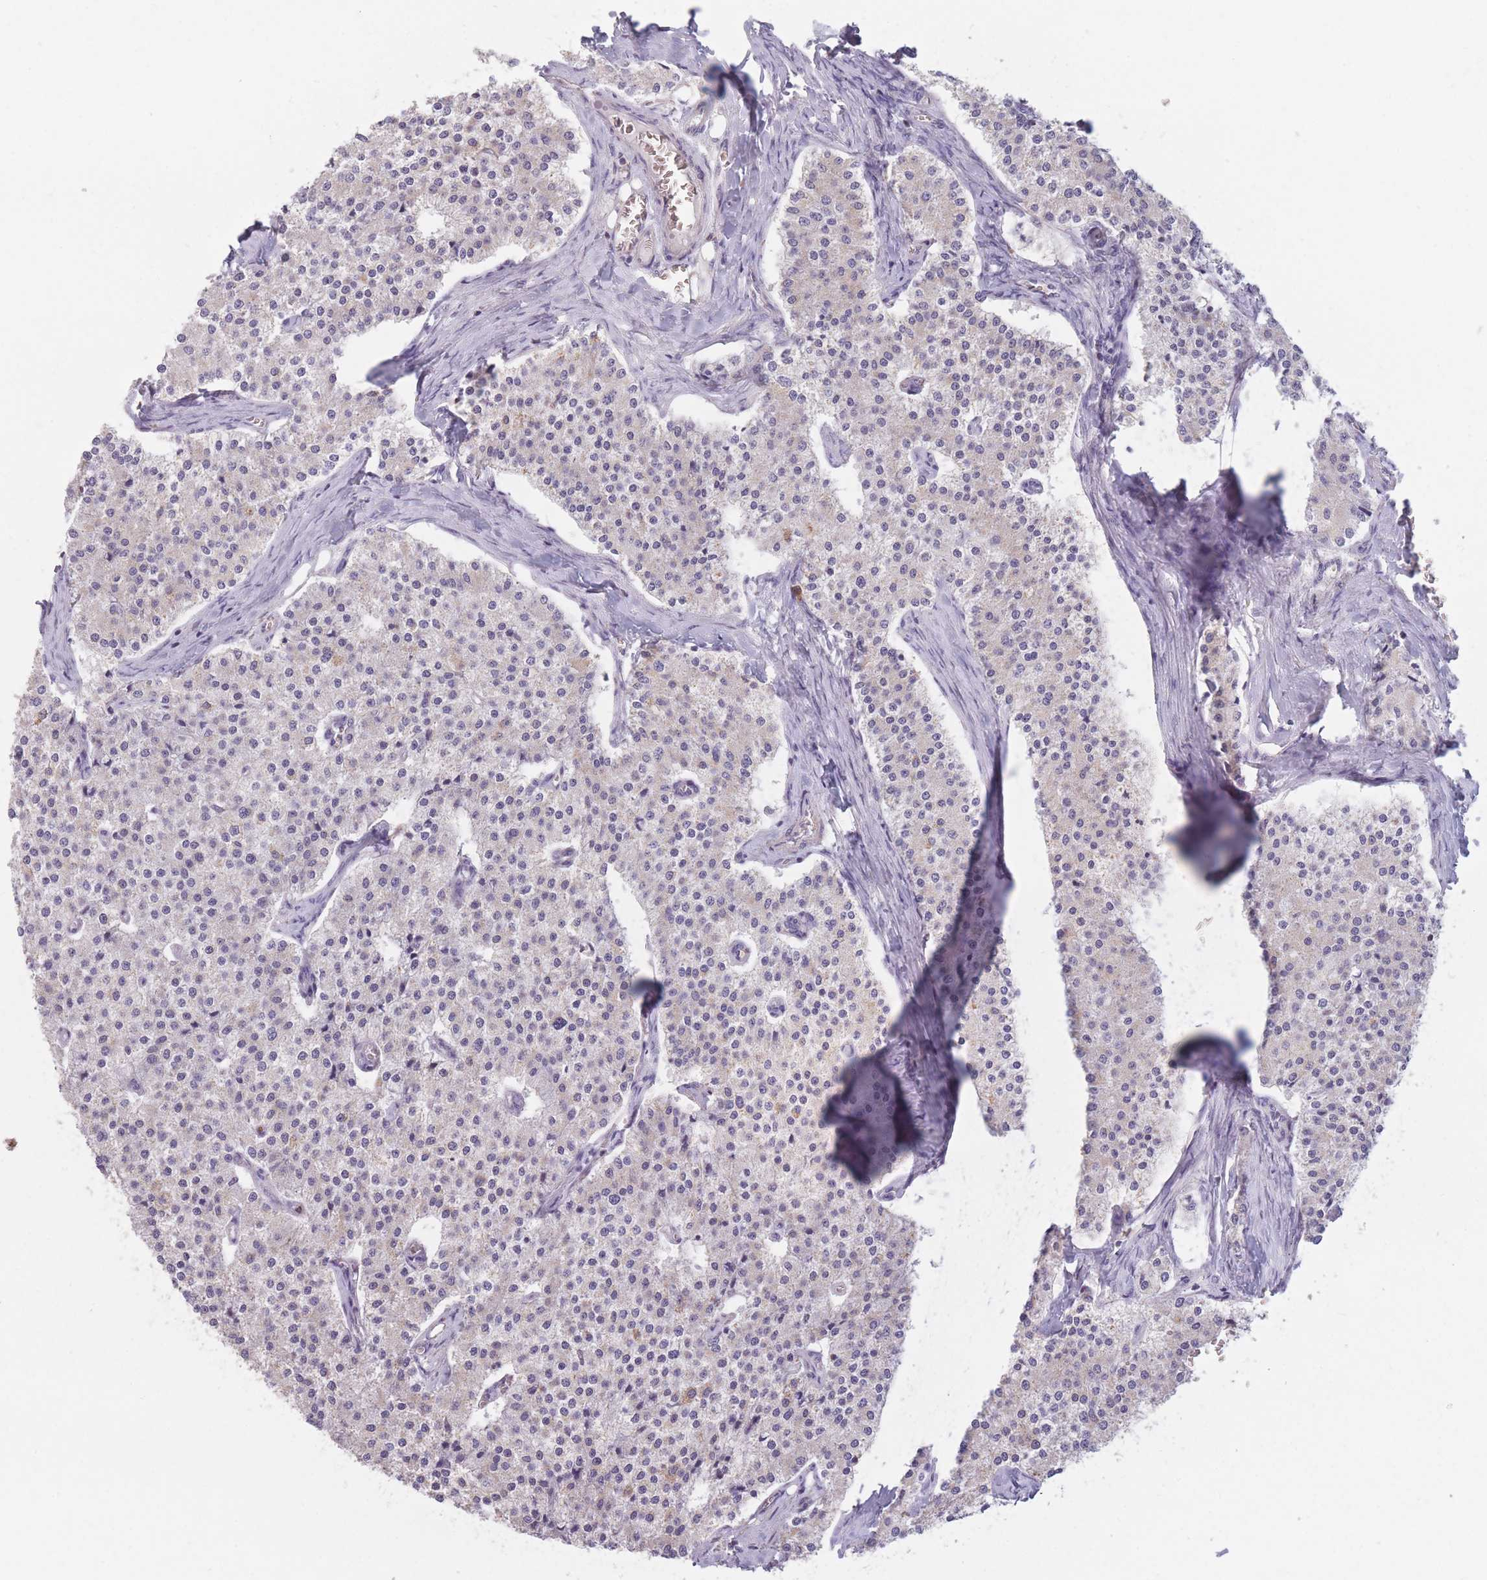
{"staining": {"intensity": "weak", "quantity": "<25%", "location": "cytoplasmic/membranous"}, "tissue": "carcinoid", "cell_type": "Tumor cells", "image_type": "cancer", "snomed": [{"axis": "morphology", "description": "Carcinoid, malignant, NOS"}, {"axis": "topography", "description": "Colon"}], "caption": "There is no significant expression in tumor cells of carcinoid.", "gene": "PRAM1", "patient": {"sex": "female", "age": 52}}